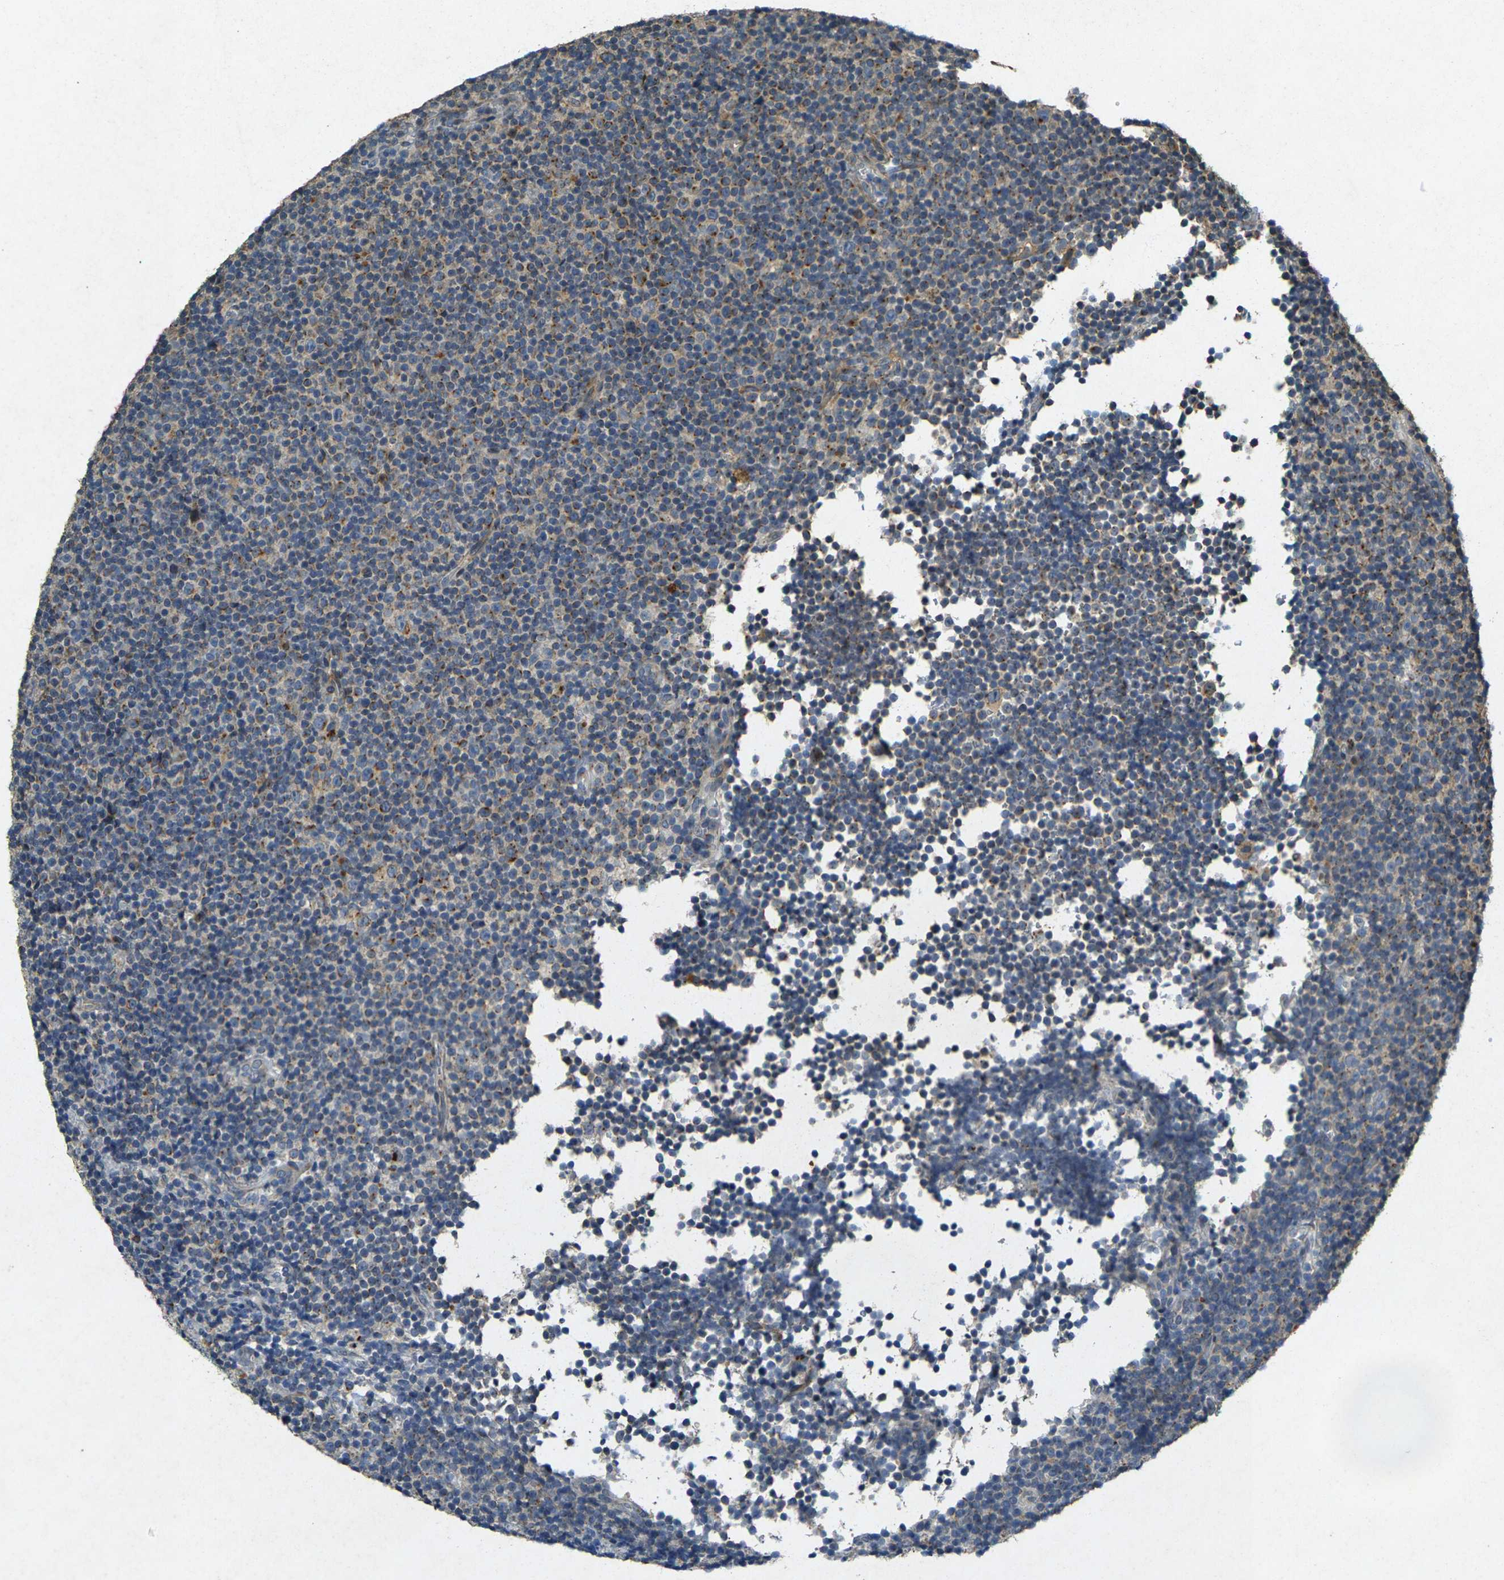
{"staining": {"intensity": "moderate", "quantity": "25%-75%", "location": "cytoplasmic/membranous"}, "tissue": "lymphoma", "cell_type": "Tumor cells", "image_type": "cancer", "snomed": [{"axis": "morphology", "description": "Malignant lymphoma, non-Hodgkin's type, Low grade"}, {"axis": "topography", "description": "Lymph node"}], "caption": "Low-grade malignant lymphoma, non-Hodgkin's type stained with immunohistochemistry exhibits moderate cytoplasmic/membranous staining in about 25%-75% of tumor cells.", "gene": "RGMA", "patient": {"sex": "female", "age": 67}}